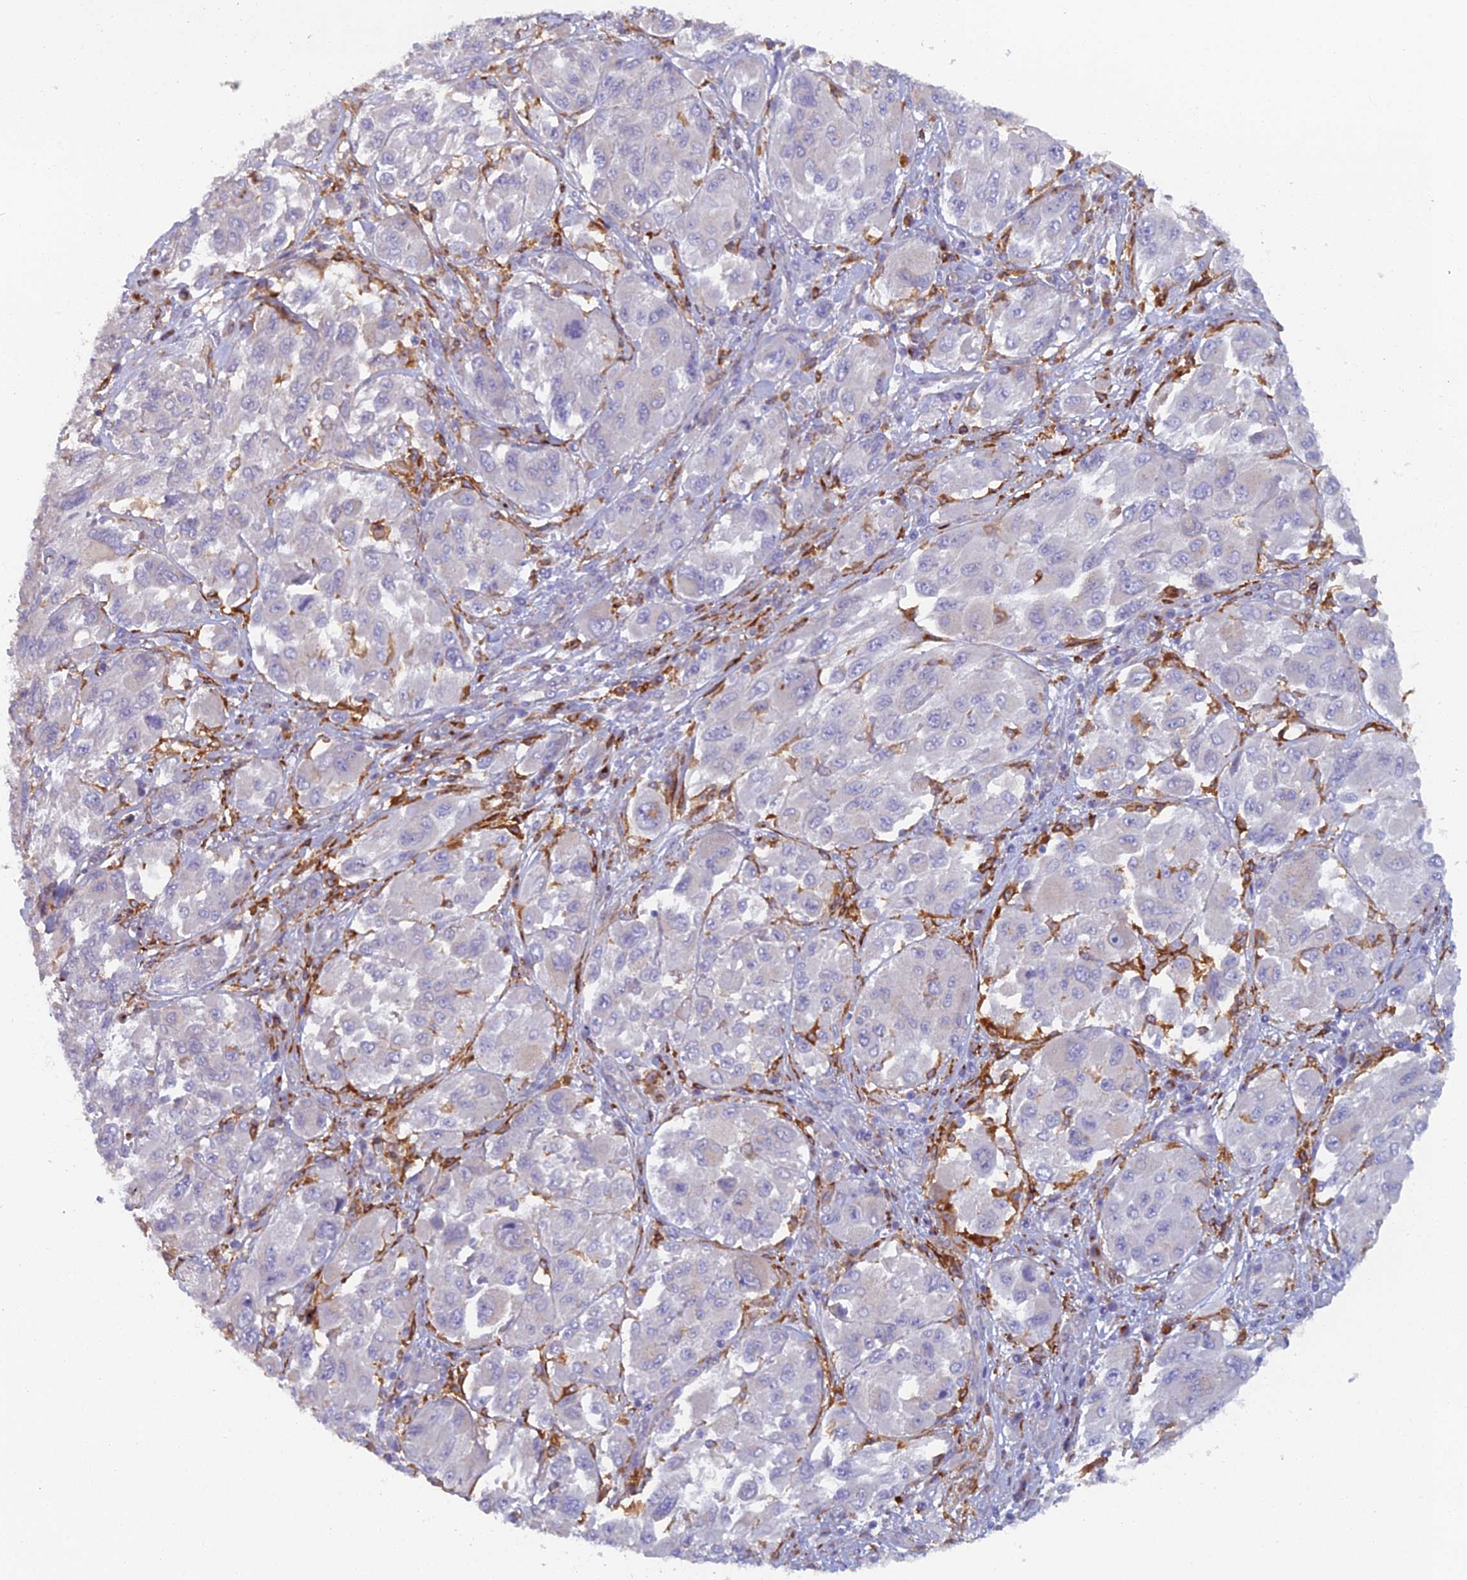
{"staining": {"intensity": "negative", "quantity": "none", "location": "none"}, "tissue": "melanoma", "cell_type": "Tumor cells", "image_type": "cancer", "snomed": [{"axis": "morphology", "description": "Malignant melanoma, NOS"}, {"axis": "topography", "description": "Skin"}], "caption": "Protein analysis of malignant melanoma shows no significant positivity in tumor cells.", "gene": "B9D2", "patient": {"sex": "female", "age": 91}}